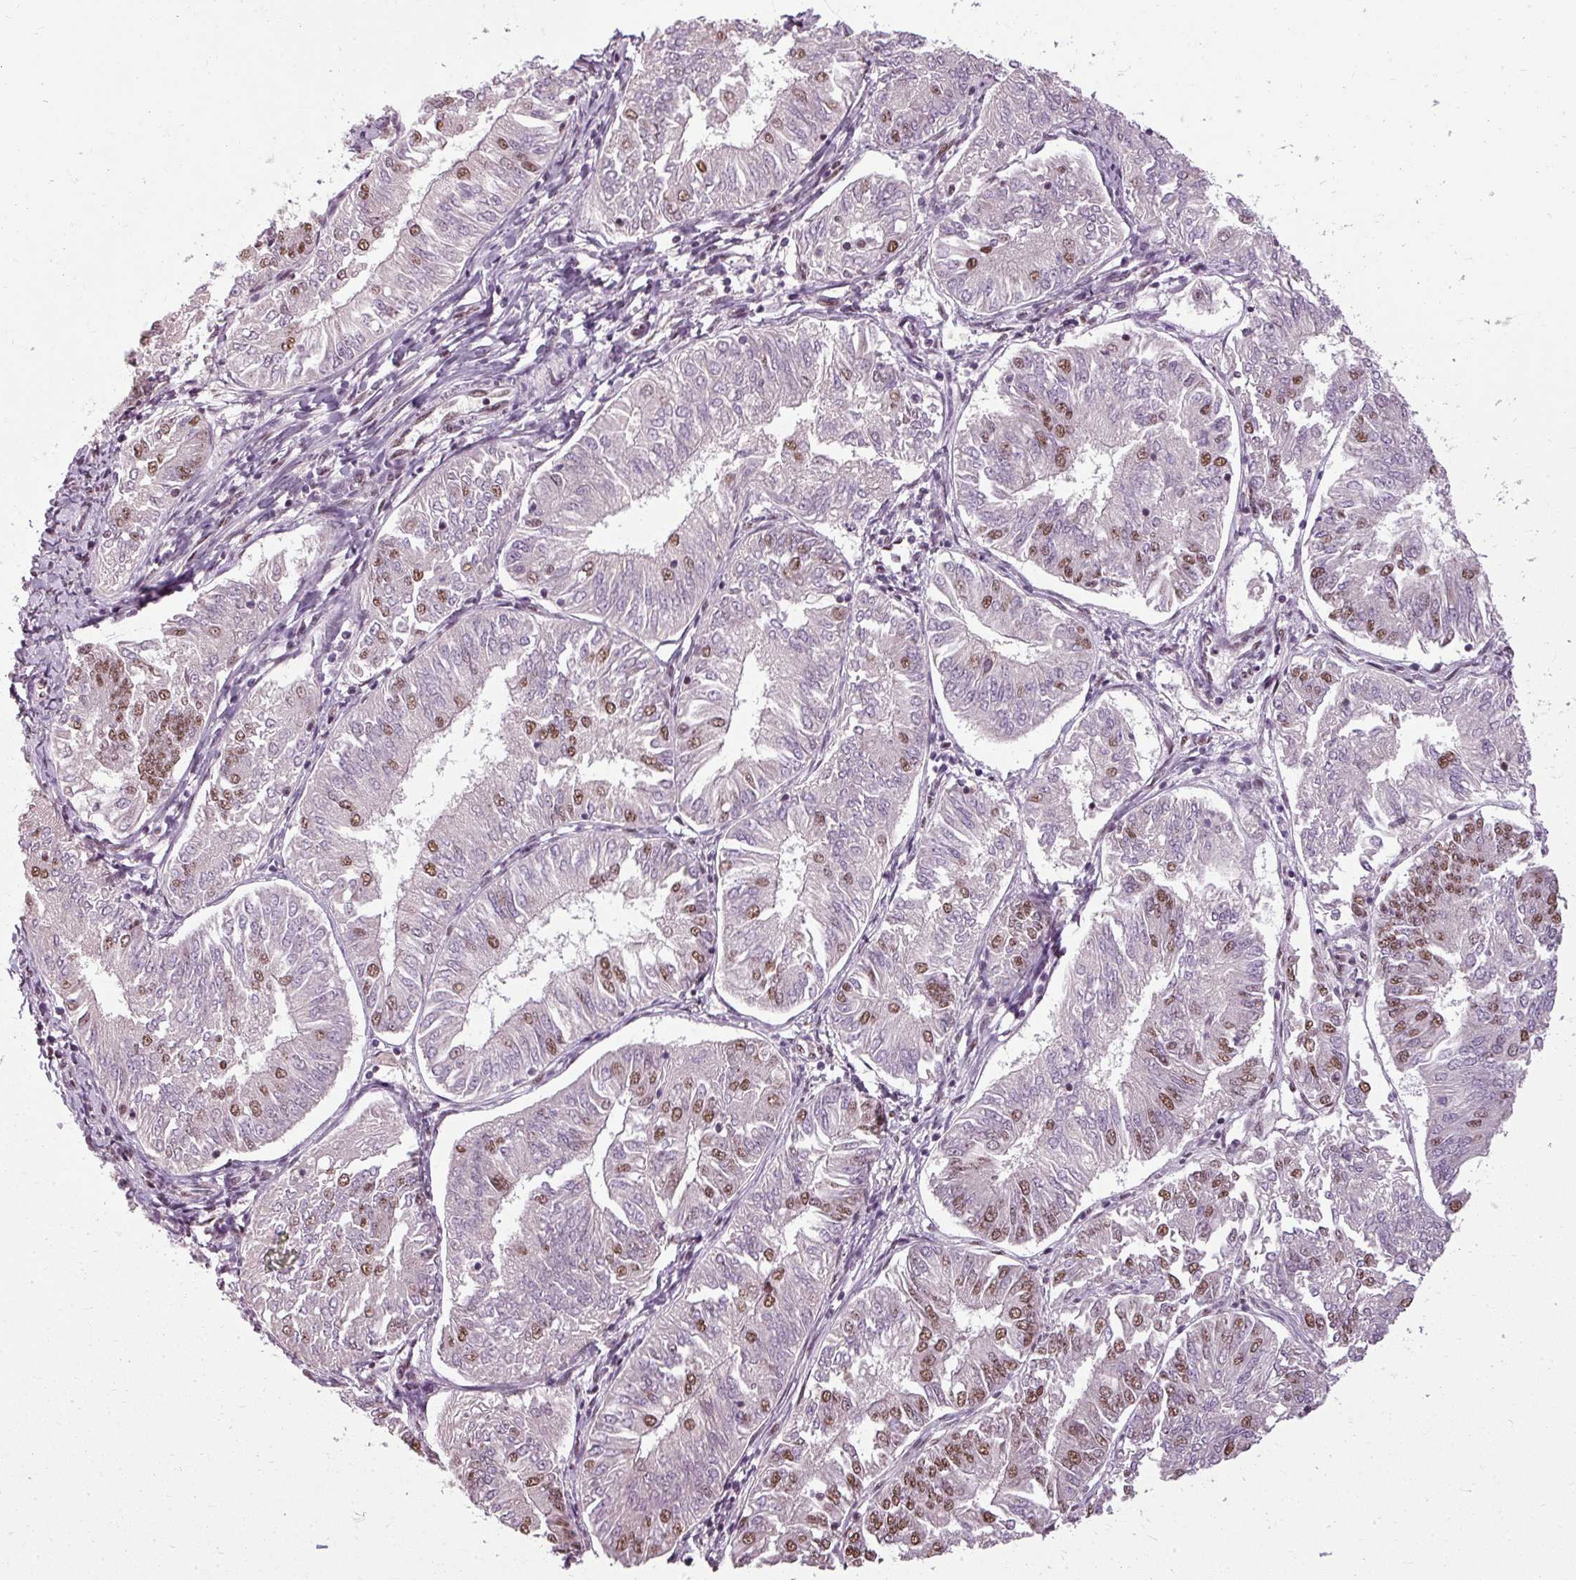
{"staining": {"intensity": "strong", "quantity": "<25%", "location": "nuclear"}, "tissue": "endometrial cancer", "cell_type": "Tumor cells", "image_type": "cancer", "snomed": [{"axis": "morphology", "description": "Adenocarcinoma, NOS"}, {"axis": "topography", "description": "Endometrium"}], "caption": "Adenocarcinoma (endometrial) tissue demonstrates strong nuclear positivity in approximately <25% of tumor cells", "gene": "BCAS3", "patient": {"sex": "female", "age": 58}}